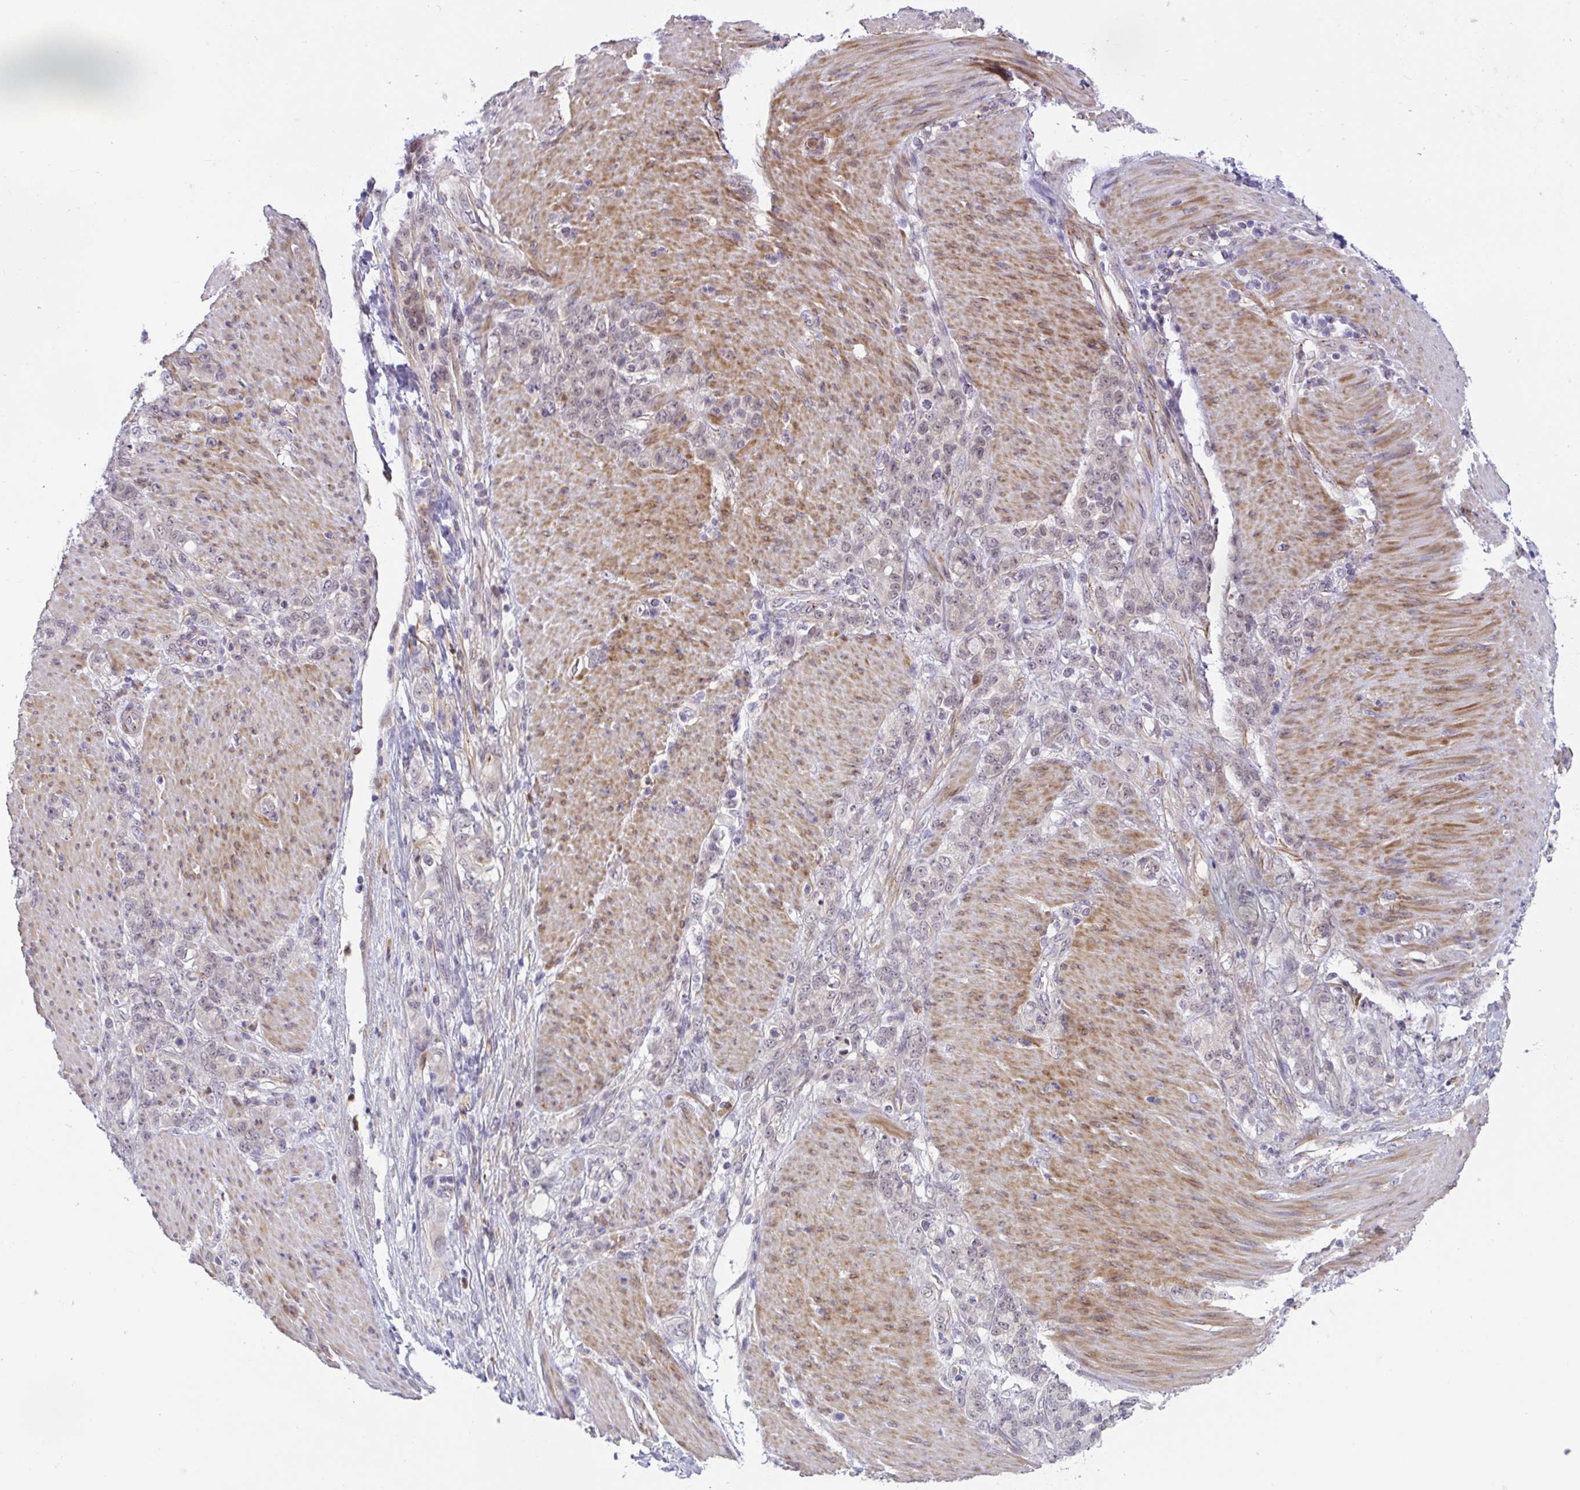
{"staining": {"intensity": "negative", "quantity": "none", "location": "none"}, "tissue": "stomach cancer", "cell_type": "Tumor cells", "image_type": "cancer", "snomed": [{"axis": "morphology", "description": "Adenocarcinoma, NOS"}, {"axis": "topography", "description": "Stomach"}], "caption": "Human adenocarcinoma (stomach) stained for a protein using IHC shows no expression in tumor cells.", "gene": "DZIP1", "patient": {"sex": "female", "age": 79}}